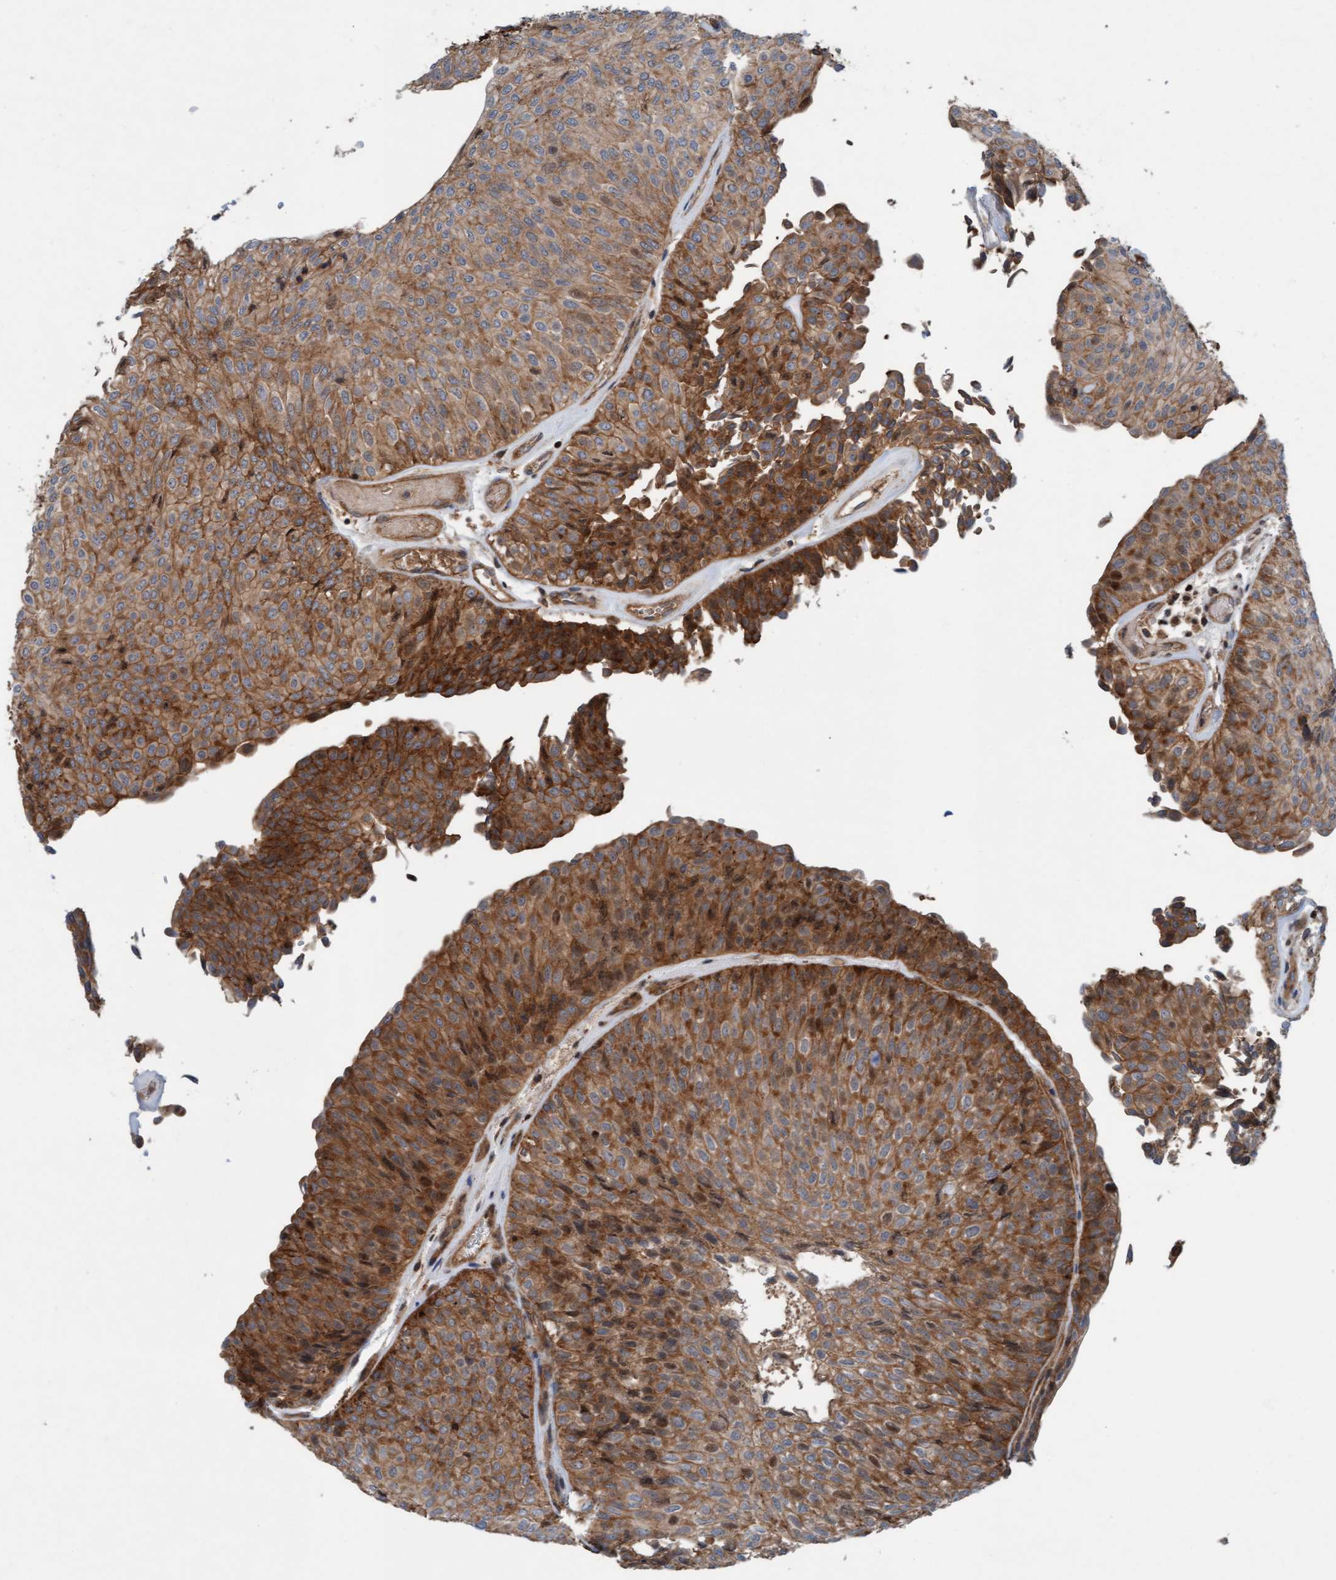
{"staining": {"intensity": "moderate", "quantity": ">75%", "location": "cytoplasmic/membranous"}, "tissue": "urothelial cancer", "cell_type": "Tumor cells", "image_type": "cancer", "snomed": [{"axis": "morphology", "description": "Urothelial carcinoma, Low grade"}, {"axis": "topography", "description": "Urinary bladder"}], "caption": "Immunohistochemical staining of urothelial cancer shows medium levels of moderate cytoplasmic/membranous protein staining in about >75% of tumor cells.", "gene": "ERAL1", "patient": {"sex": "male", "age": 78}}